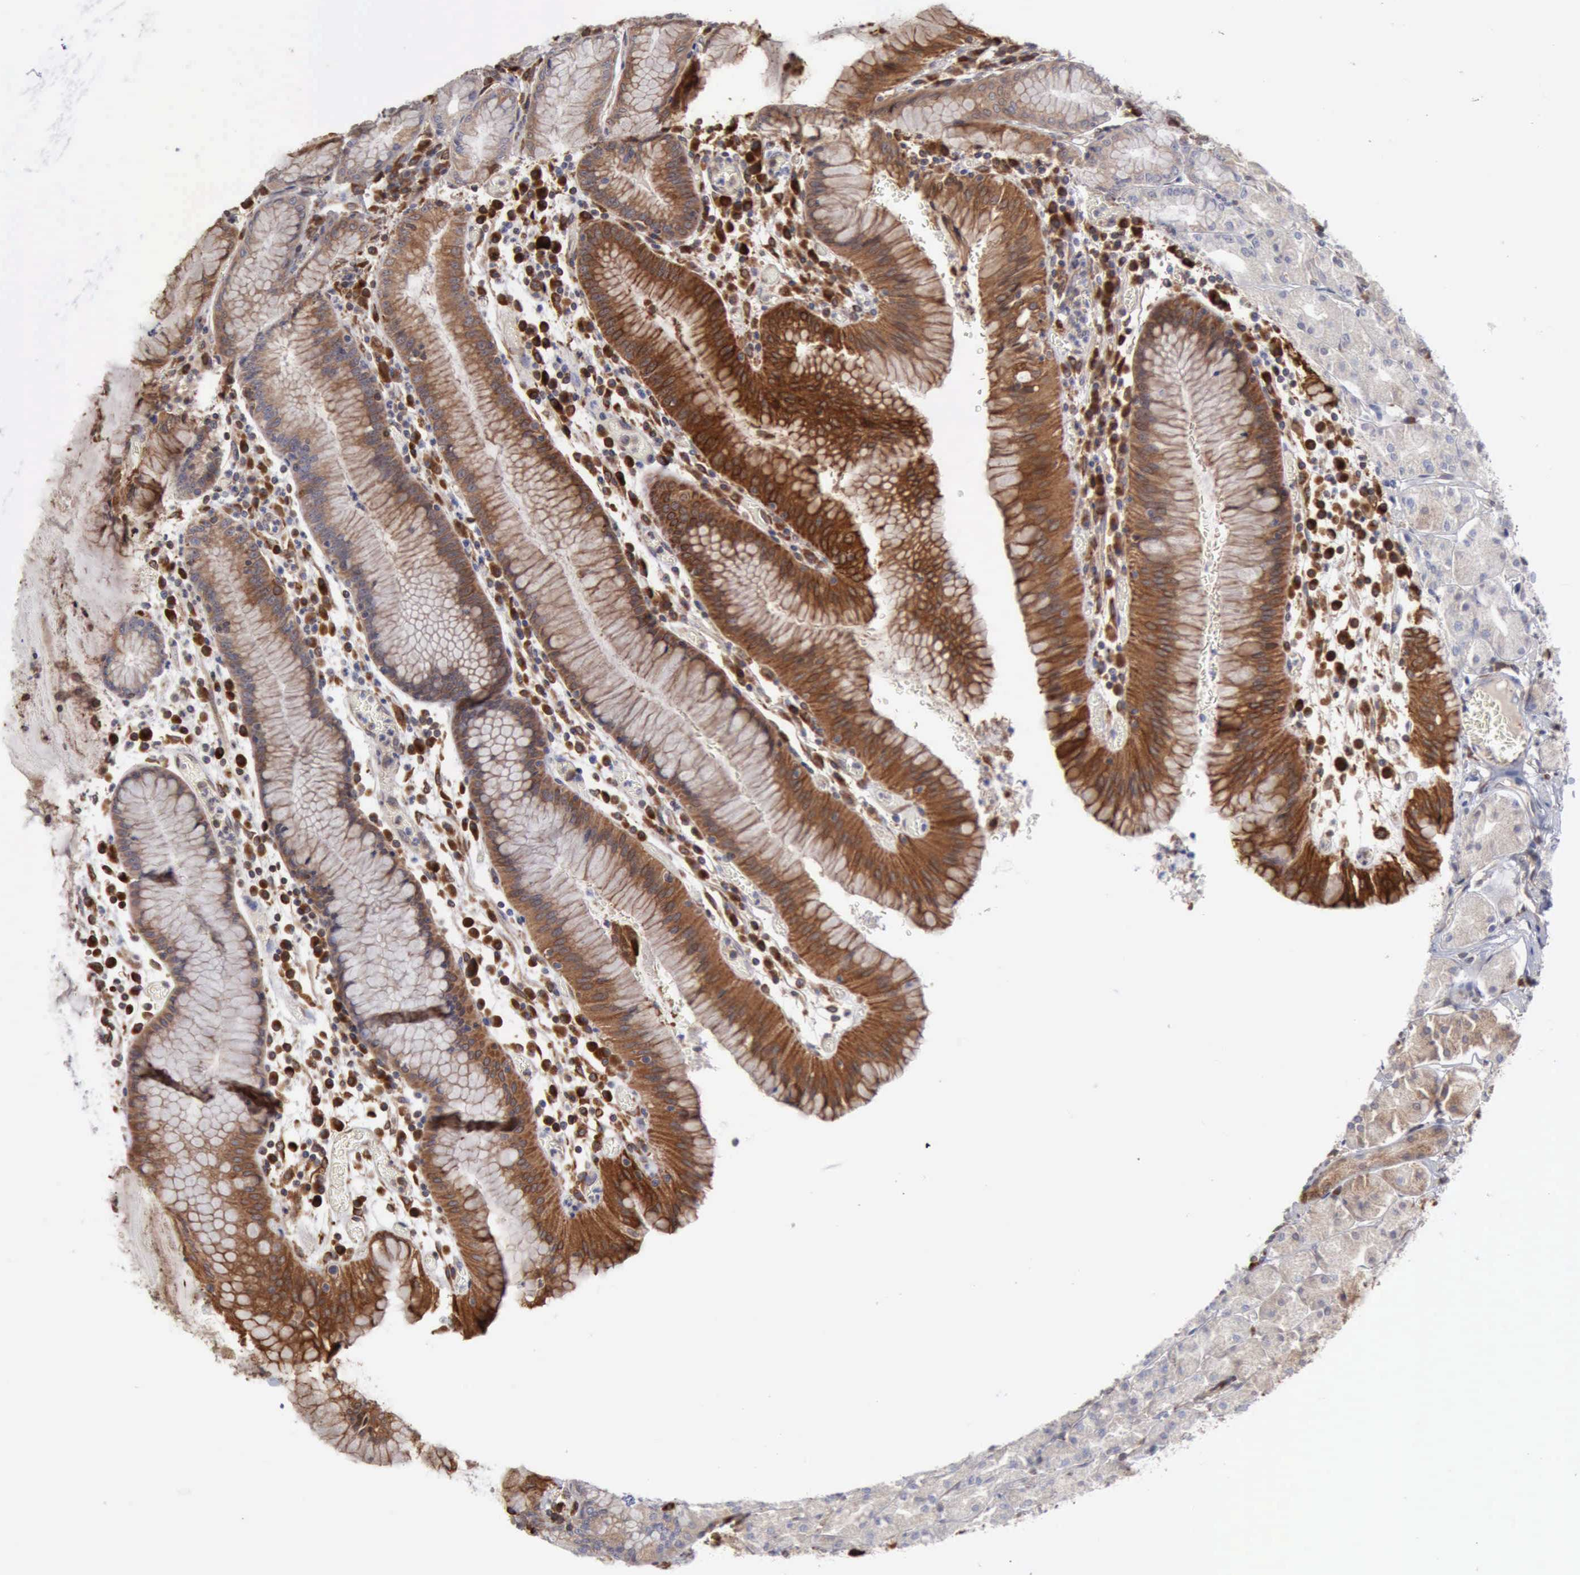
{"staining": {"intensity": "strong", "quantity": ">75%", "location": "cytoplasmic/membranous"}, "tissue": "stomach", "cell_type": "Glandular cells", "image_type": "normal", "snomed": [{"axis": "morphology", "description": "Normal tissue, NOS"}, {"axis": "topography", "description": "Stomach, lower"}], "caption": "The photomicrograph displays immunohistochemical staining of normal stomach. There is strong cytoplasmic/membranous staining is identified in about >75% of glandular cells. Nuclei are stained in blue.", "gene": "APOL2", "patient": {"sex": "female", "age": 73}}